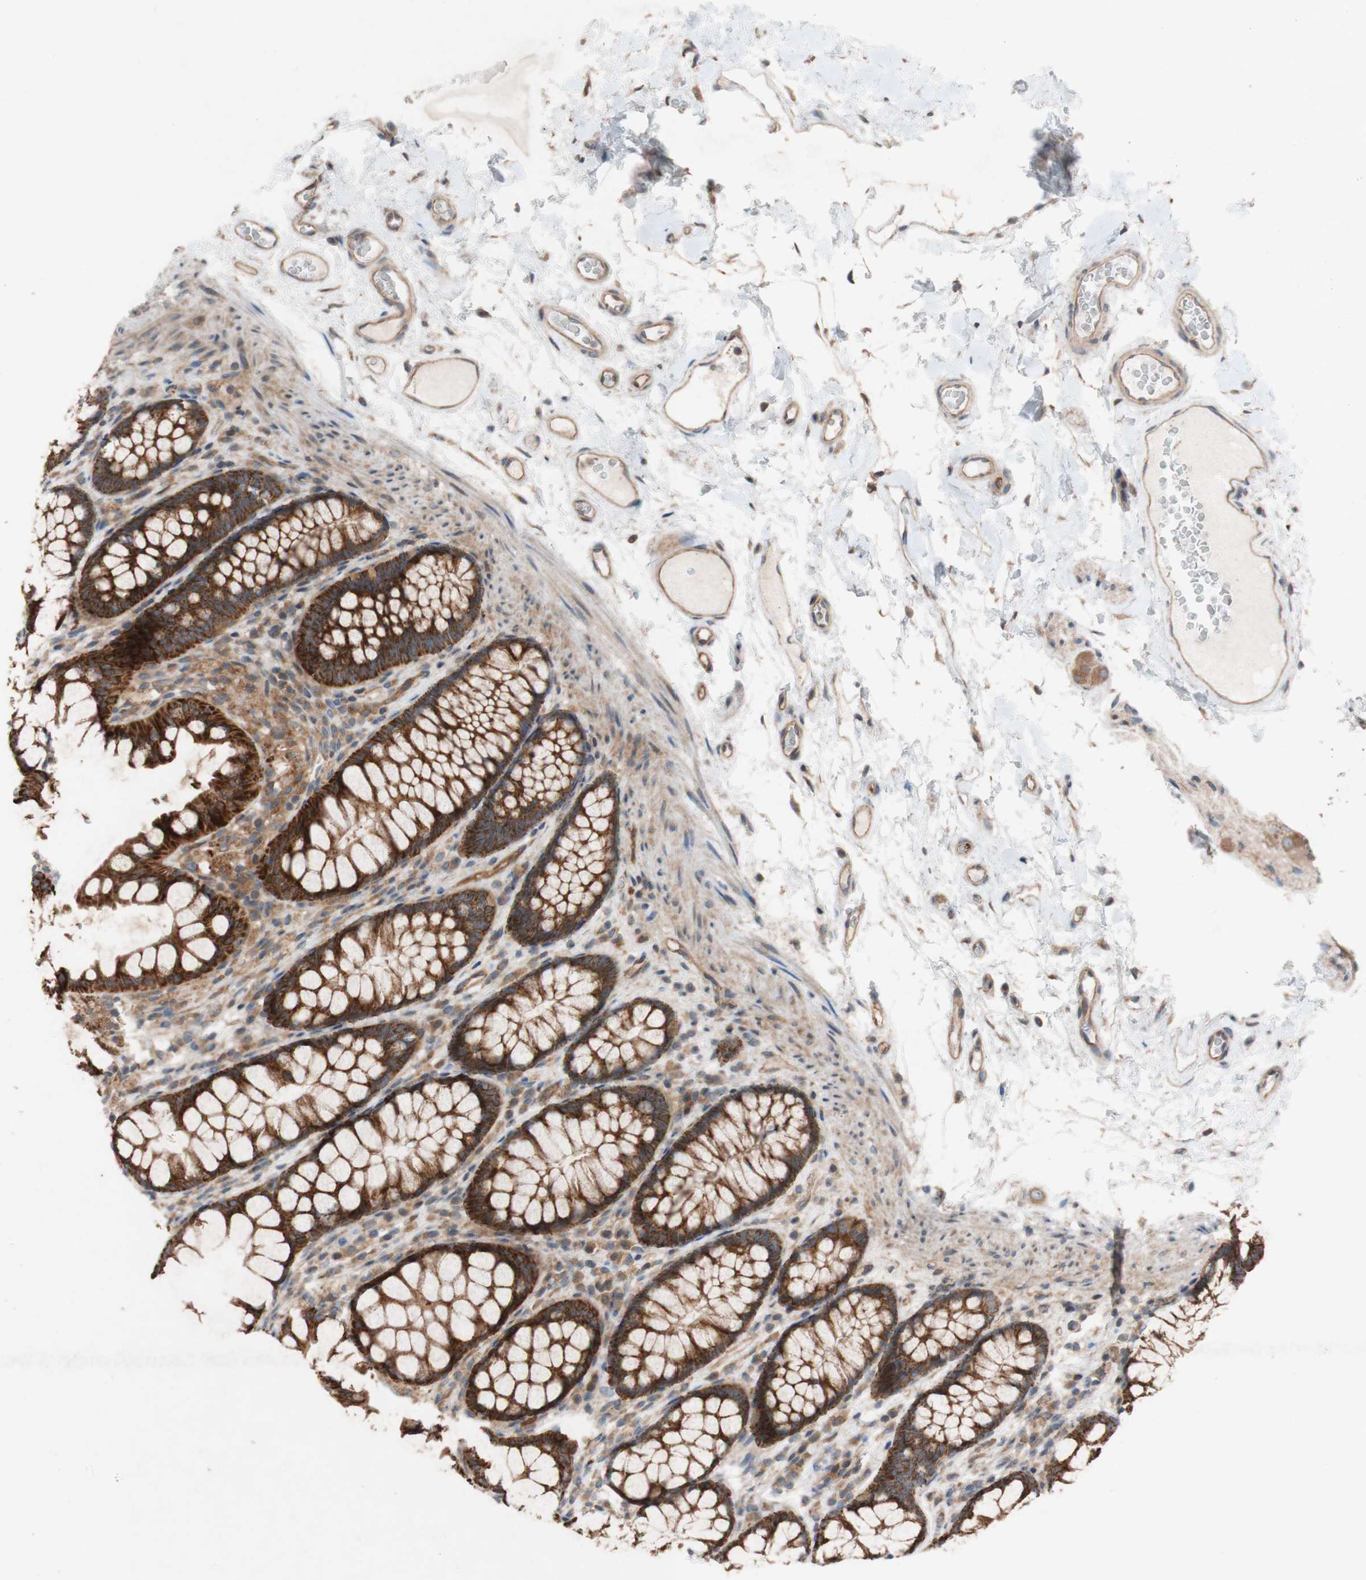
{"staining": {"intensity": "moderate", "quantity": ">75%", "location": "cytoplasmic/membranous"}, "tissue": "colon", "cell_type": "Endothelial cells", "image_type": "normal", "snomed": [{"axis": "morphology", "description": "Normal tissue, NOS"}, {"axis": "topography", "description": "Colon"}], "caption": "Protein staining by immunohistochemistry exhibits moderate cytoplasmic/membranous positivity in about >75% of endothelial cells in benign colon. The staining was performed using DAB, with brown indicating positive protein expression. Nuclei are stained blue with hematoxylin.", "gene": "TST", "patient": {"sex": "female", "age": 55}}